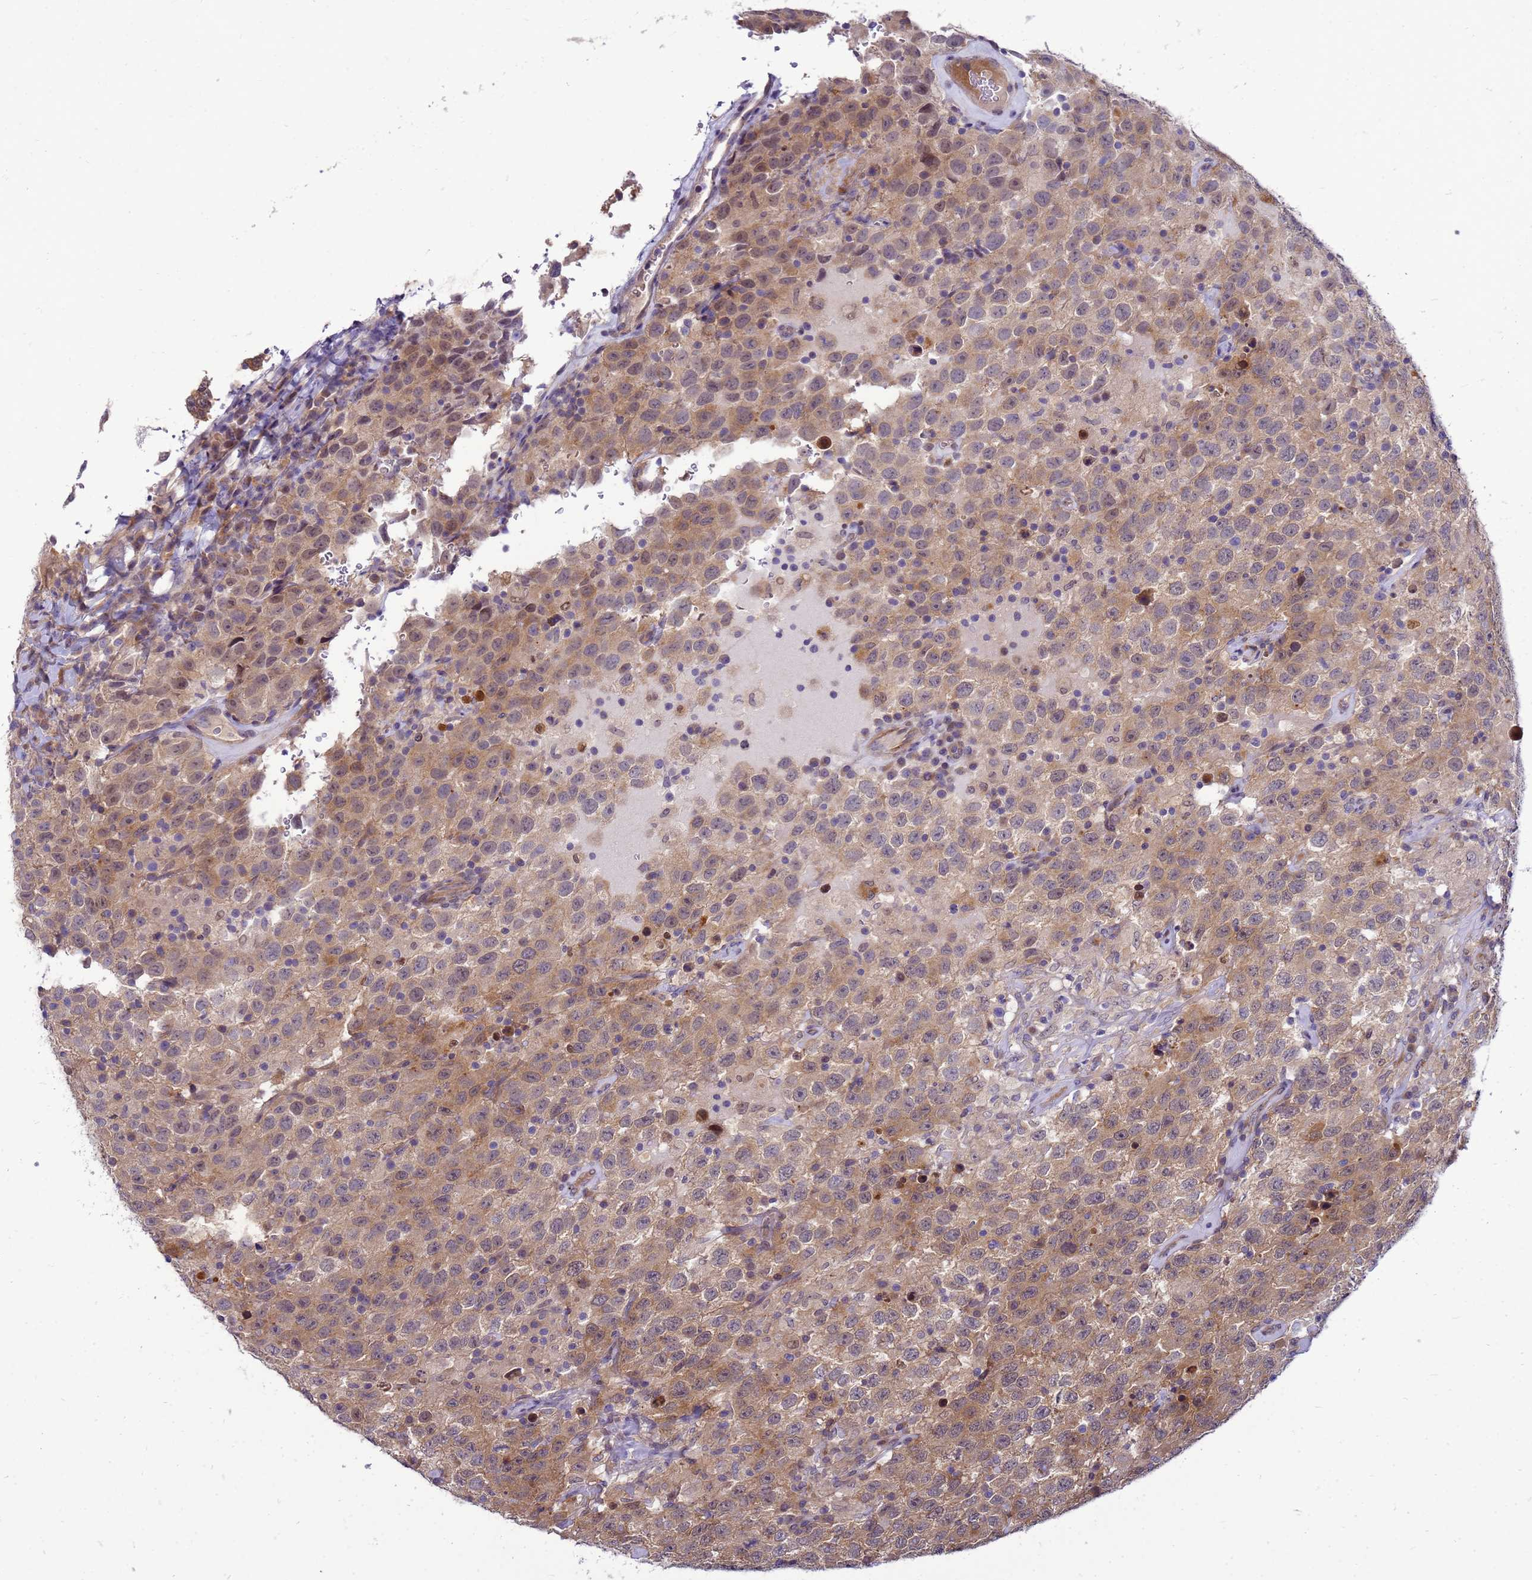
{"staining": {"intensity": "moderate", "quantity": ">75%", "location": "cytoplasmic/membranous"}, "tissue": "testis cancer", "cell_type": "Tumor cells", "image_type": "cancer", "snomed": [{"axis": "morphology", "description": "Seminoma, NOS"}, {"axis": "topography", "description": "Testis"}], "caption": "A high-resolution micrograph shows immunohistochemistry staining of testis seminoma, which exhibits moderate cytoplasmic/membranous expression in about >75% of tumor cells. The staining is performed using DAB brown chromogen to label protein expression. The nuclei are counter-stained blue using hematoxylin.", "gene": "ENOPH1", "patient": {"sex": "male", "age": 41}}